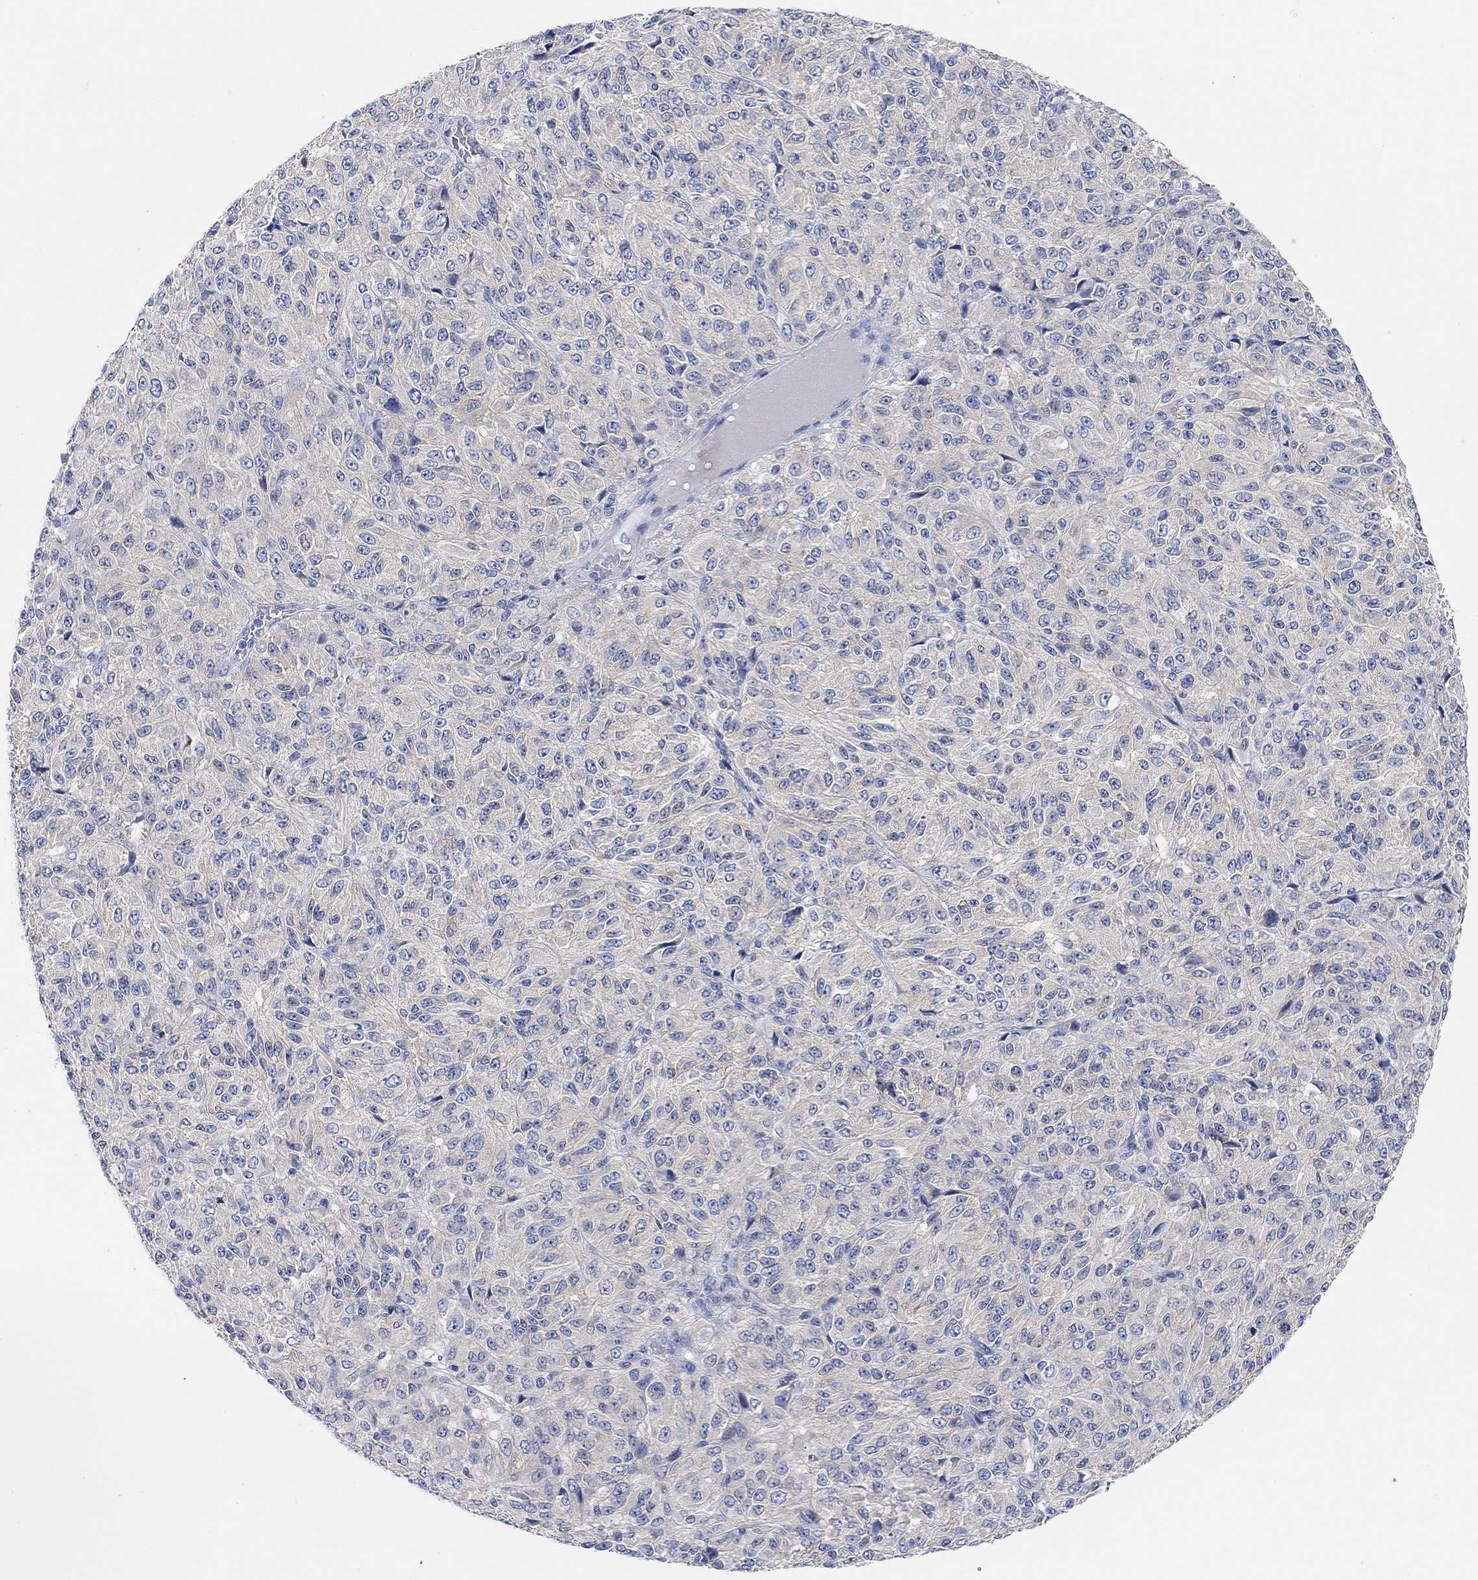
{"staining": {"intensity": "negative", "quantity": "none", "location": "none"}, "tissue": "melanoma", "cell_type": "Tumor cells", "image_type": "cancer", "snomed": [{"axis": "morphology", "description": "Malignant melanoma, Metastatic site"}, {"axis": "topography", "description": "Brain"}], "caption": "Immunohistochemical staining of melanoma shows no significant positivity in tumor cells. (DAB (3,3'-diaminobenzidine) immunohistochemistry with hematoxylin counter stain).", "gene": "RGS1", "patient": {"sex": "female", "age": 56}}